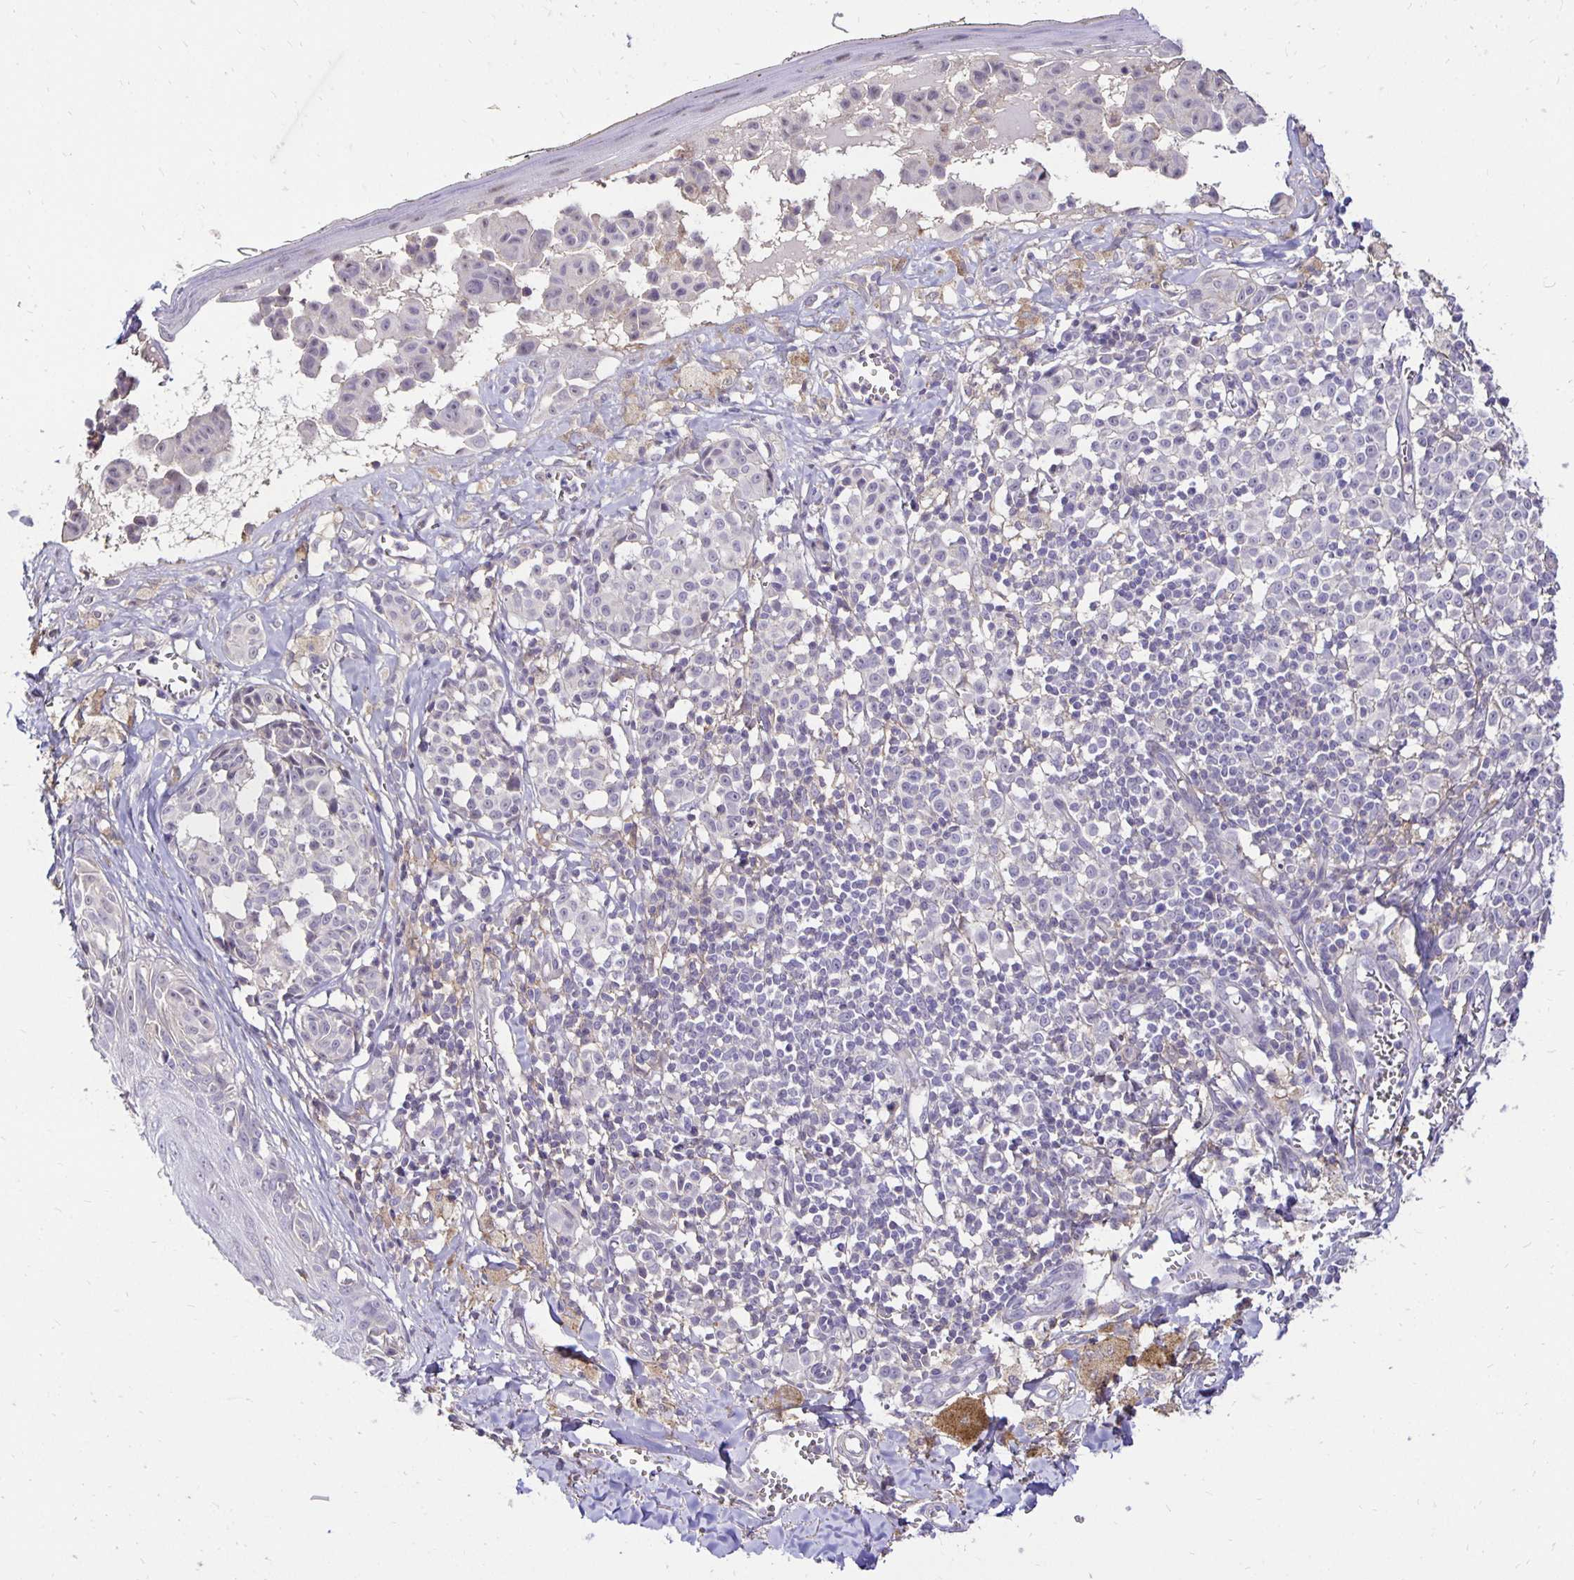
{"staining": {"intensity": "negative", "quantity": "none", "location": "none"}, "tissue": "melanoma", "cell_type": "Tumor cells", "image_type": "cancer", "snomed": [{"axis": "morphology", "description": "Malignant melanoma, NOS"}, {"axis": "topography", "description": "Skin"}], "caption": "The image displays no significant expression in tumor cells of melanoma.", "gene": "PNPLA3", "patient": {"sex": "female", "age": 43}}